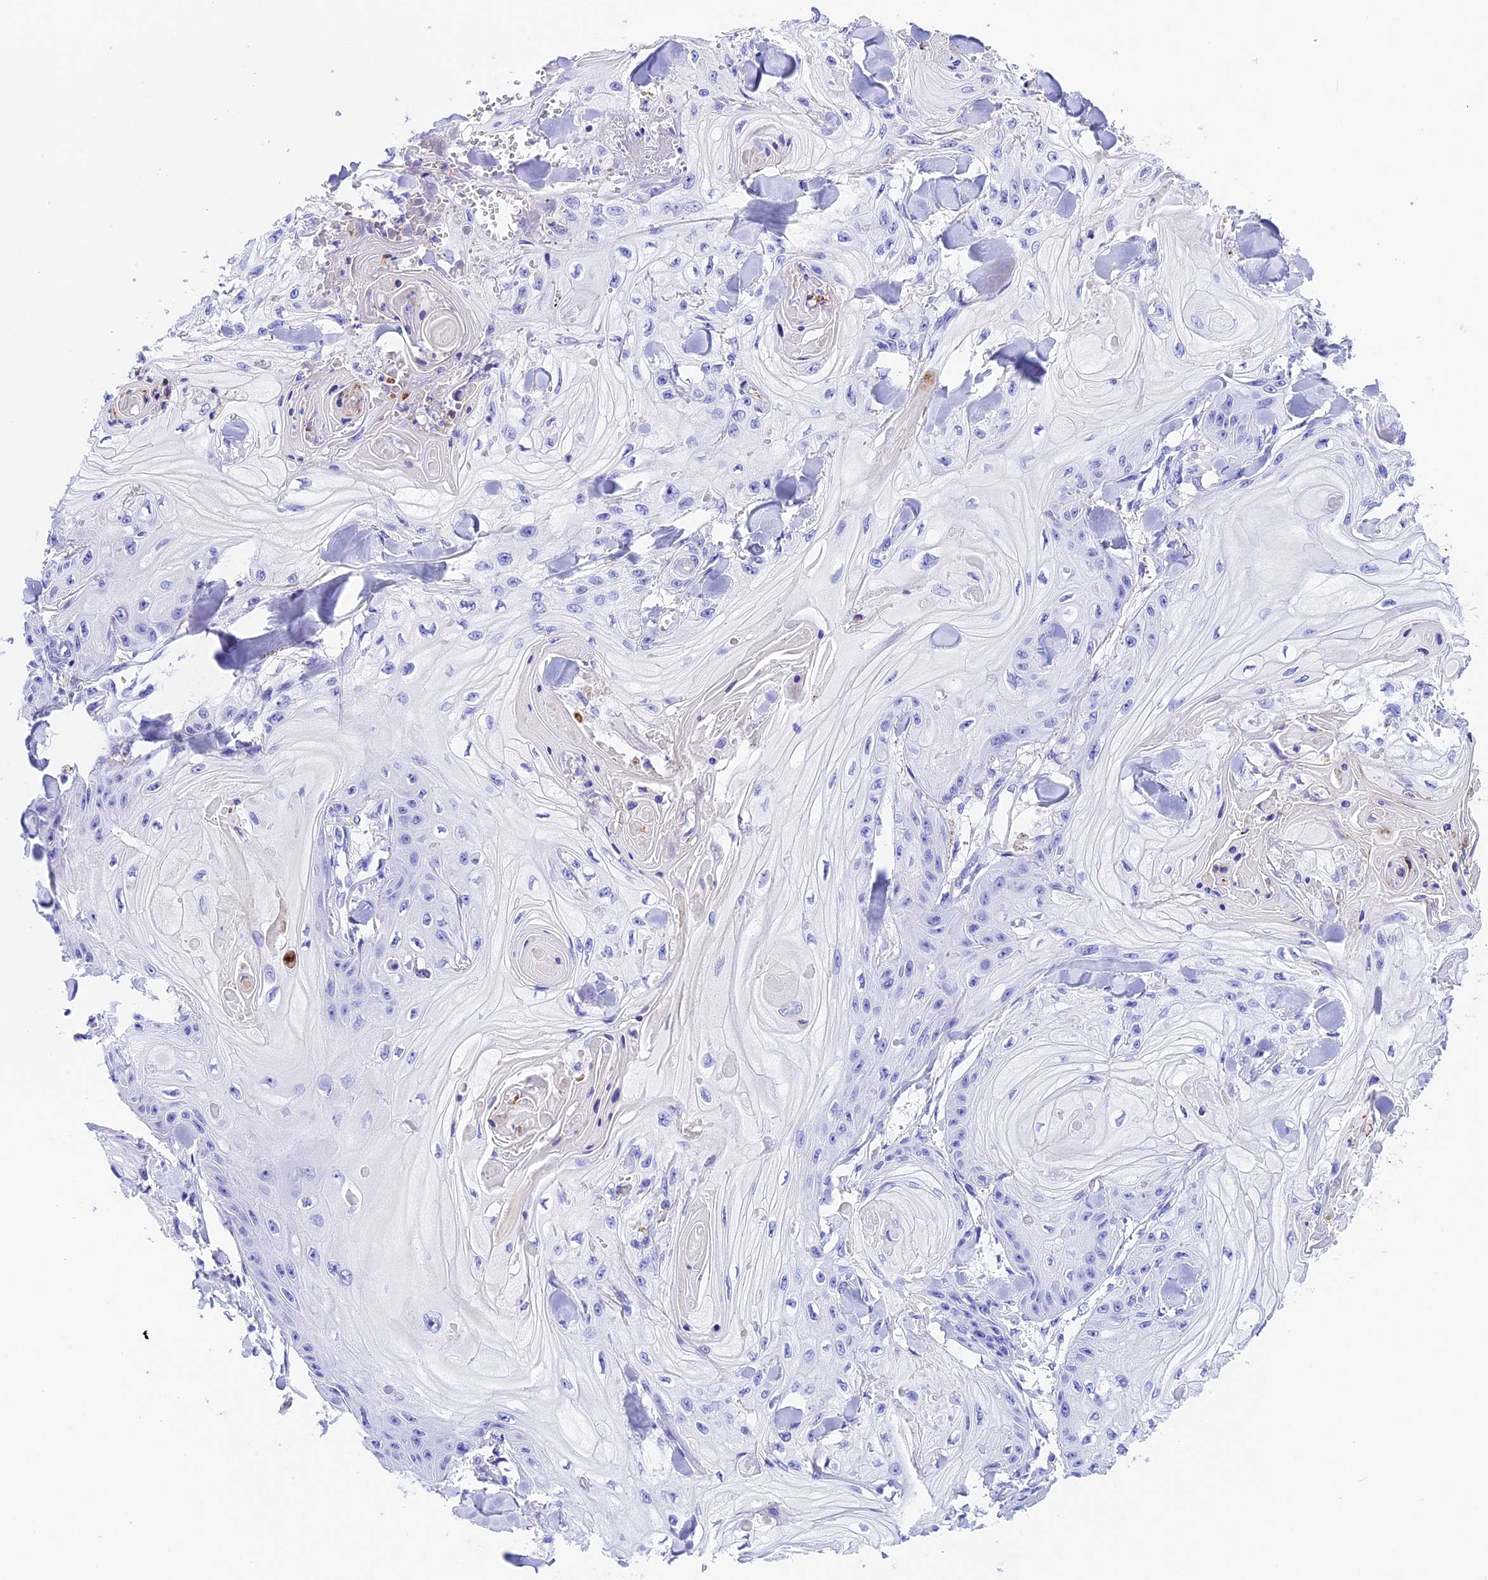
{"staining": {"intensity": "negative", "quantity": "none", "location": "none"}, "tissue": "skin cancer", "cell_type": "Tumor cells", "image_type": "cancer", "snomed": [{"axis": "morphology", "description": "Squamous cell carcinoma, NOS"}, {"axis": "topography", "description": "Skin"}], "caption": "An IHC photomicrograph of skin cancer (squamous cell carcinoma) is shown. There is no staining in tumor cells of skin cancer (squamous cell carcinoma).", "gene": "PSG11", "patient": {"sex": "male", "age": 74}}